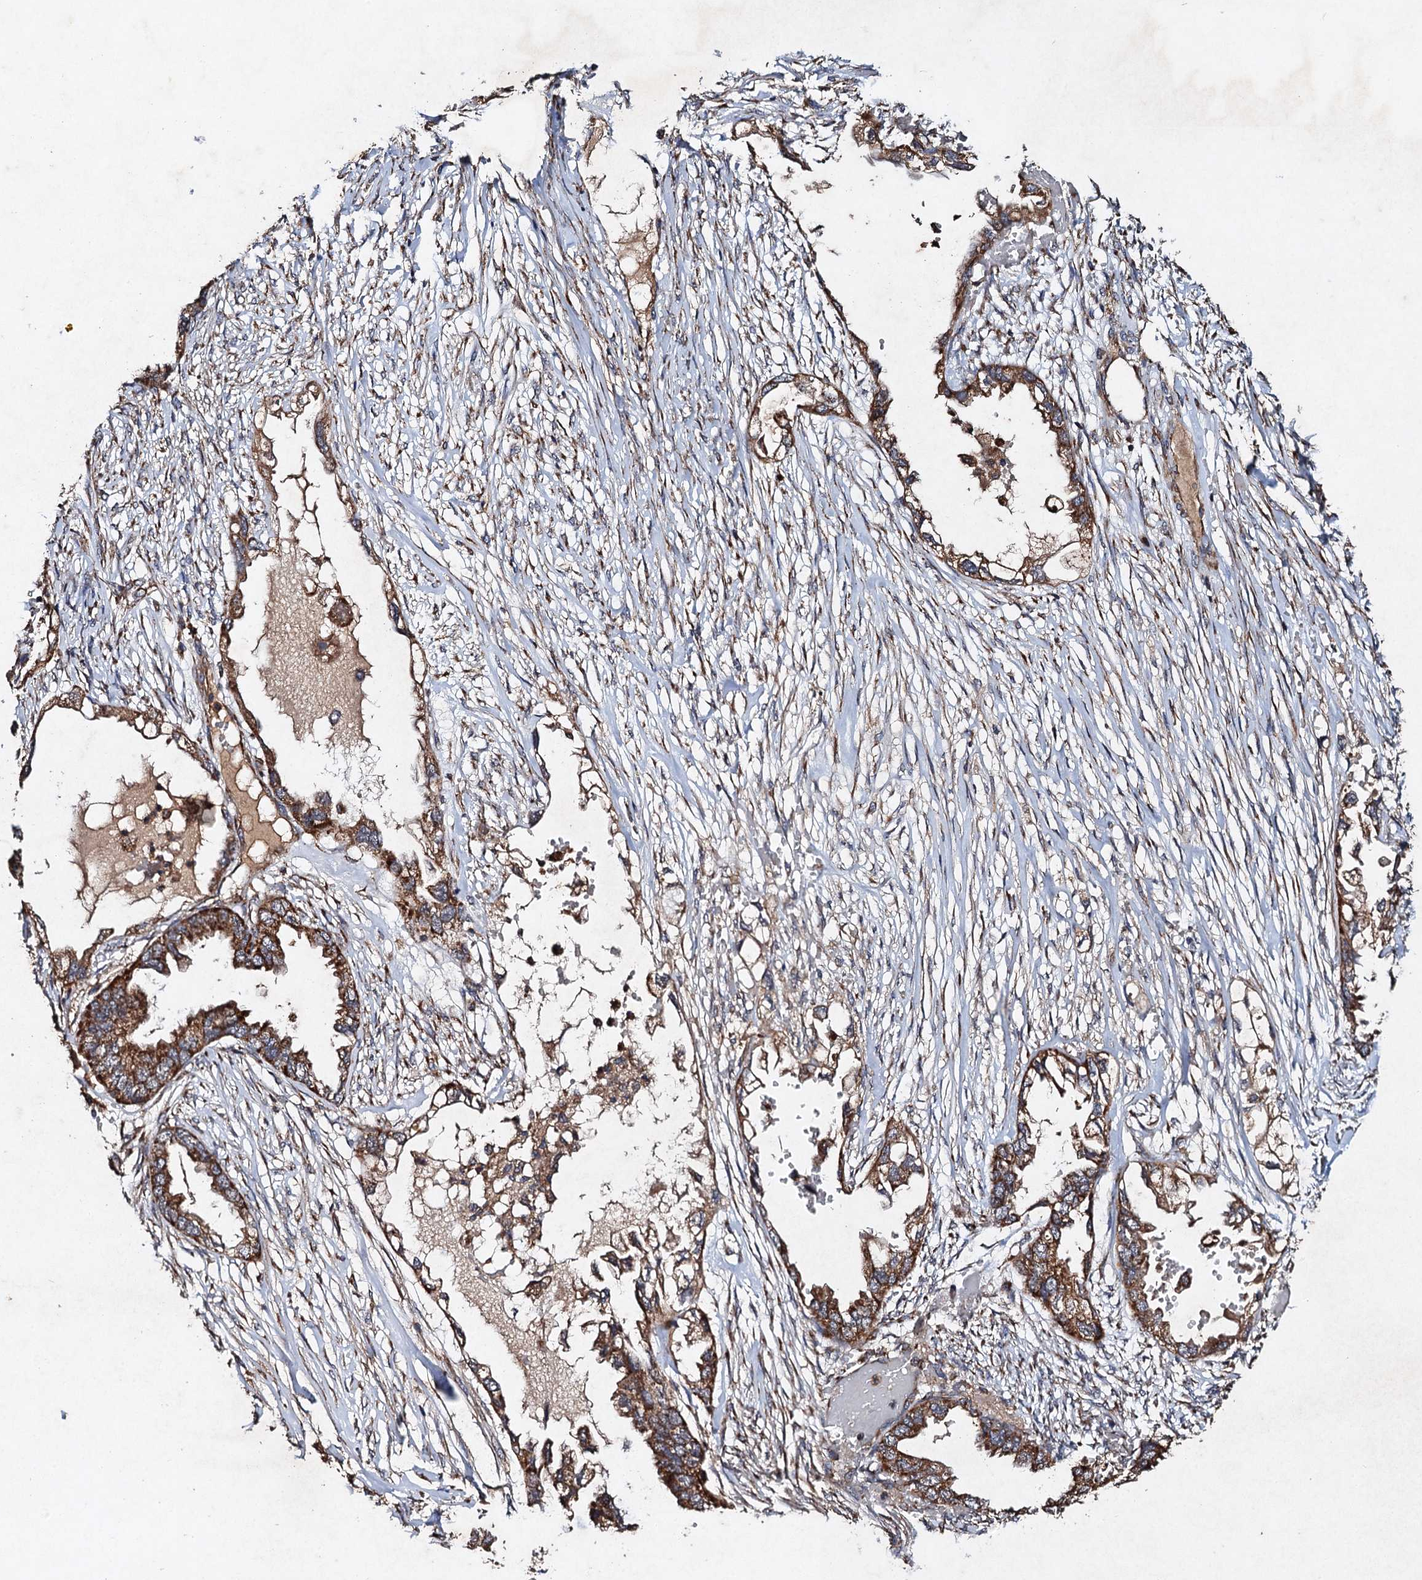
{"staining": {"intensity": "strong", "quantity": ">75%", "location": "cytoplasmic/membranous"}, "tissue": "endometrial cancer", "cell_type": "Tumor cells", "image_type": "cancer", "snomed": [{"axis": "morphology", "description": "Adenocarcinoma, NOS"}, {"axis": "morphology", "description": "Adenocarcinoma, metastatic, NOS"}, {"axis": "topography", "description": "Adipose tissue"}, {"axis": "topography", "description": "Endometrium"}], "caption": "Endometrial adenocarcinoma stained with a brown dye displays strong cytoplasmic/membranous positive staining in approximately >75% of tumor cells.", "gene": "NDUFA13", "patient": {"sex": "female", "age": 67}}